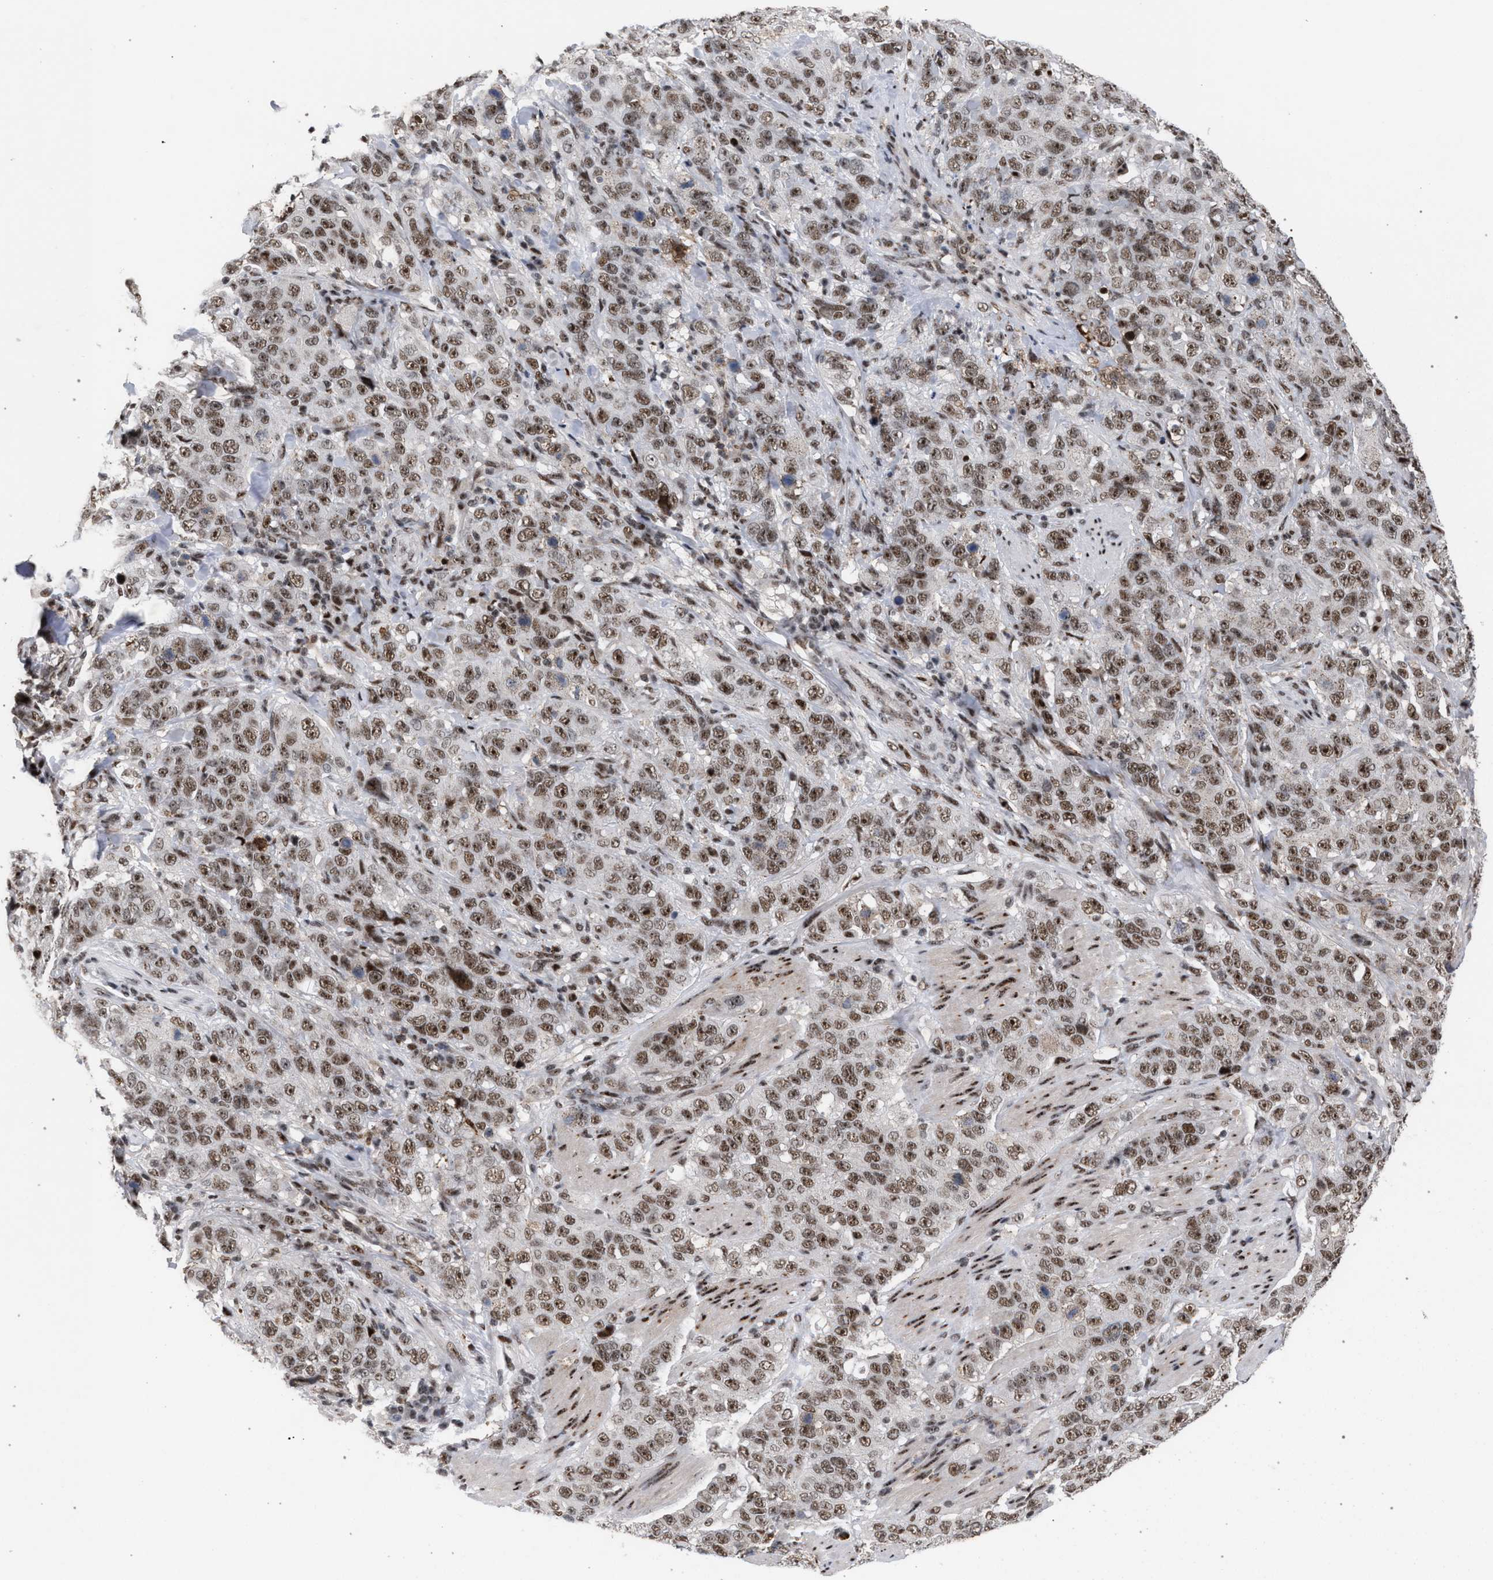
{"staining": {"intensity": "moderate", "quantity": ">75%", "location": "nuclear"}, "tissue": "stomach cancer", "cell_type": "Tumor cells", "image_type": "cancer", "snomed": [{"axis": "morphology", "description": "Adenocarcinoma, NOS"}, {"axis": "topography", "description": "Stomach"}], "caption": "Protein analysis of adenocarcinoma (stomach) tissue displays moderate nuclear expression in approximately >75% of tumor cells.", "gene": "SCAF4", "patient": {"sex": "male", "age": 48}}